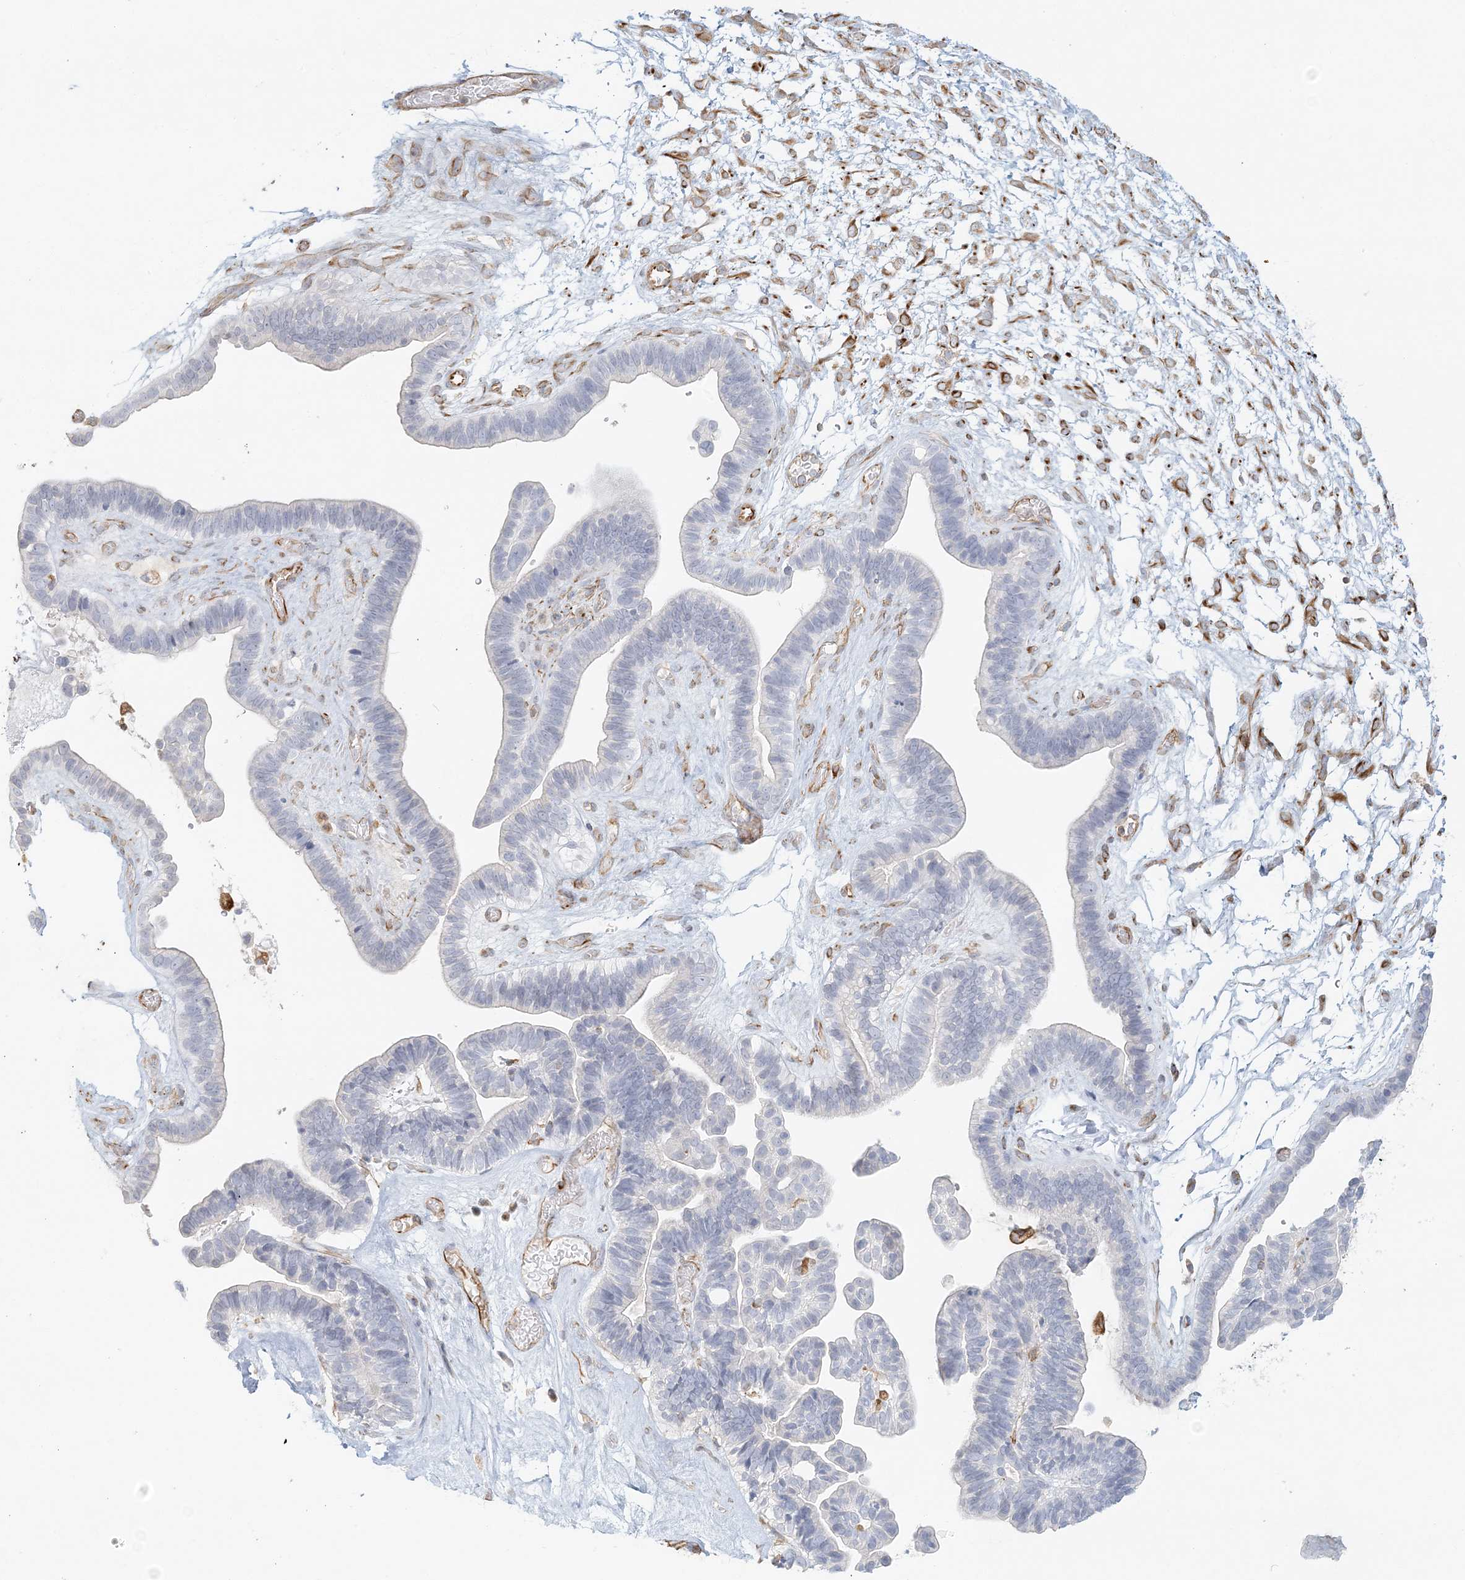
{"staining": {"intensity": "negative", "quantity": "none", "location": "none"}, "tissue": "ovarian cancer", "cell_type": "Tumor cells", "image_type": "cancer", "snomed": [{"axis": "morphology", "description": "Cystadenocarcinoma, serous, NOS"}, {"axis": "topography", "description": "Ovary"}], "caption": "Ovarian cancer (serous cystadenocarcinoma) was stained to show a protein in brown. There is no significant expression in tumor cells. (DAB IHC, high magnification).", "gene": "DMRTB1", "patient": {"sex": "female", "age": 56}}